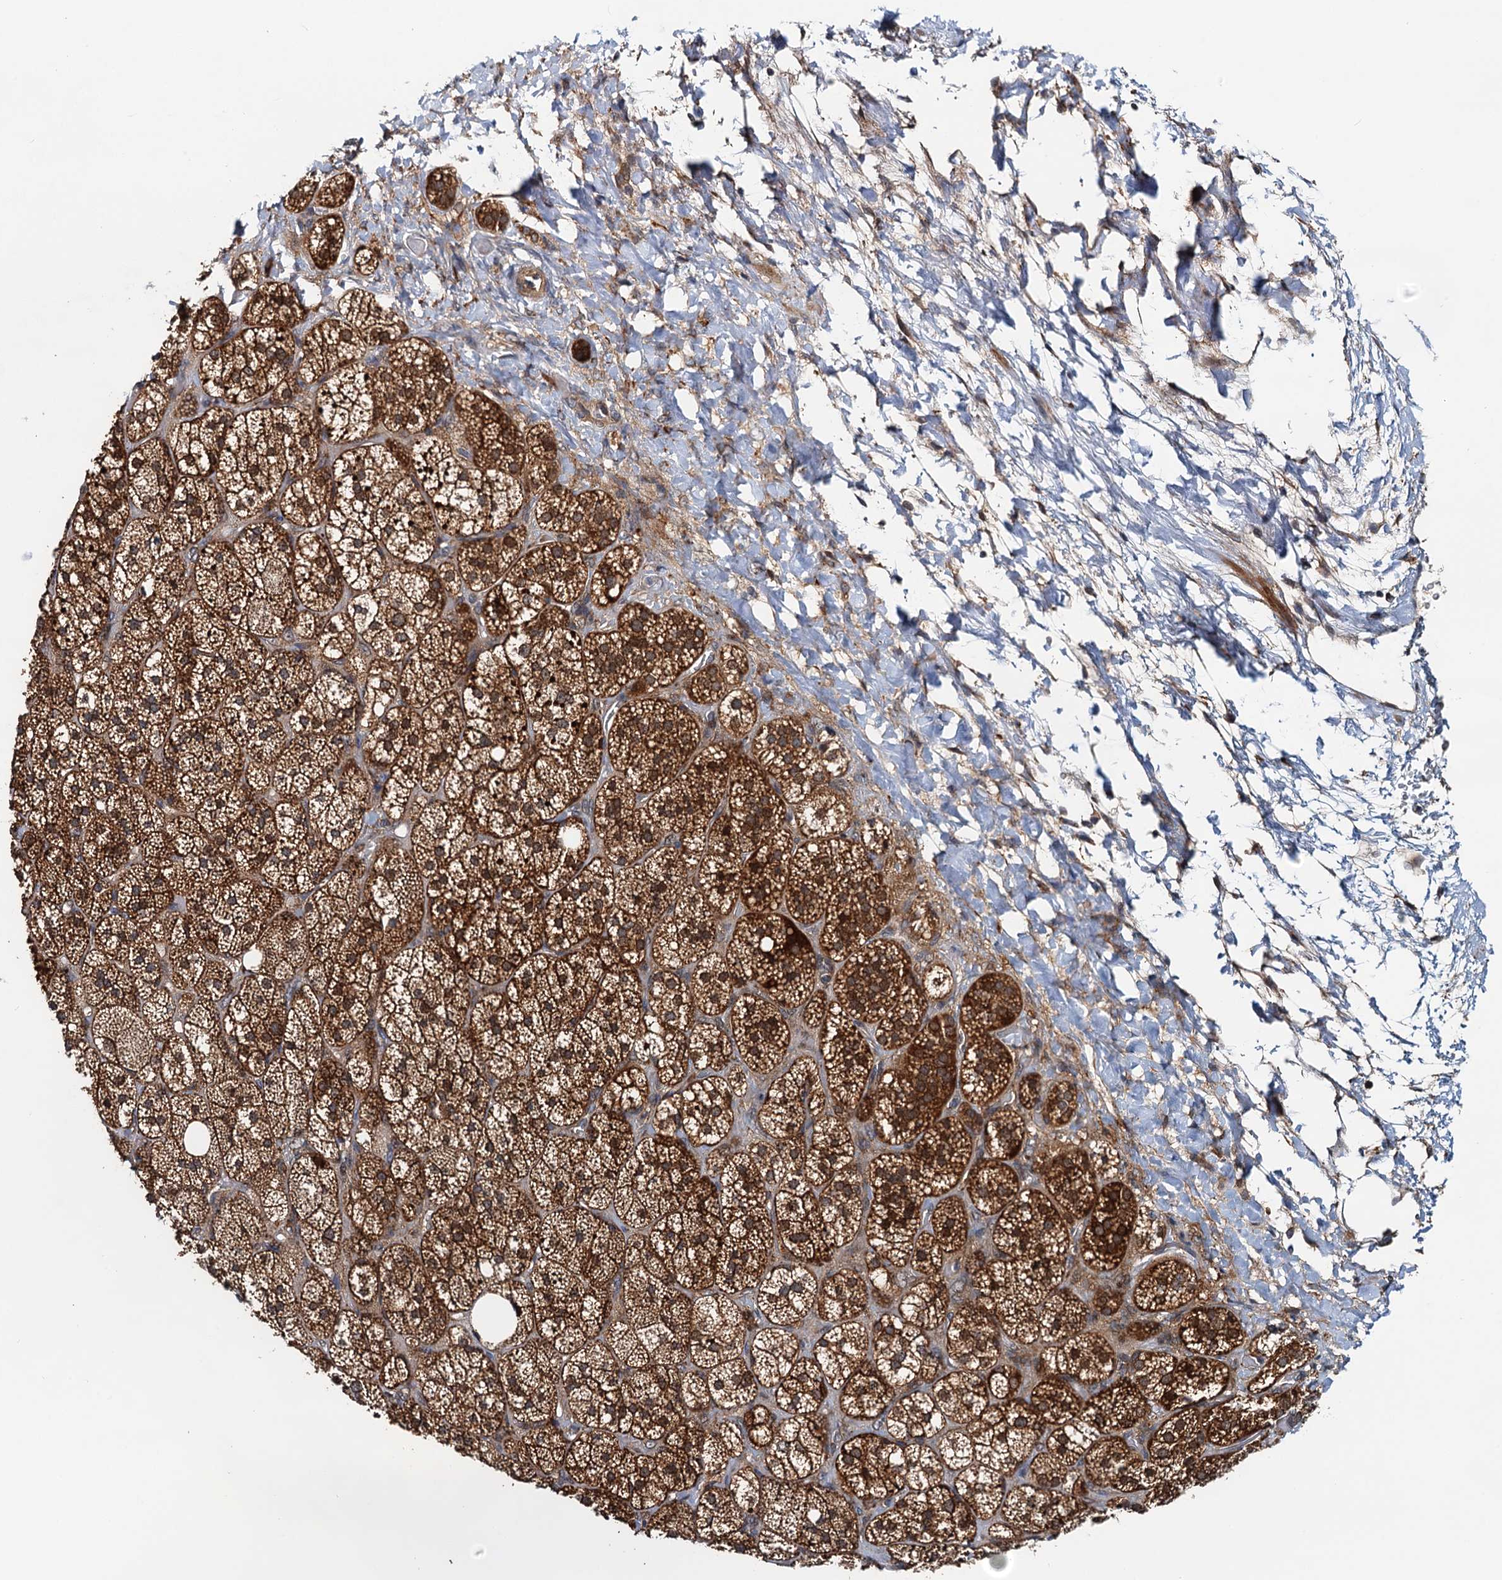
{"staining": {"intensity": "strong", "quantity": ">75%", "location": "cytoplasmic/membranous,nuclear"}, "tissue": "adrenal gland", "cell_type": "Glandular cells", "image_type": "normal", "snomed": [{"axis": "morphology", "description": "Normal tissue, NOS"}, {"axis": "topography", "description": "Adrenal gland"}], "caption": "Strong cytoplasmic/membranous,nuclear staining is seen in about >75% of glandular cells in normal adrenal gland. (IHC, brightfield microscopy, high magnification).", "gene": "AAGAB", "patient": {"sex": "male", "age": 61}}